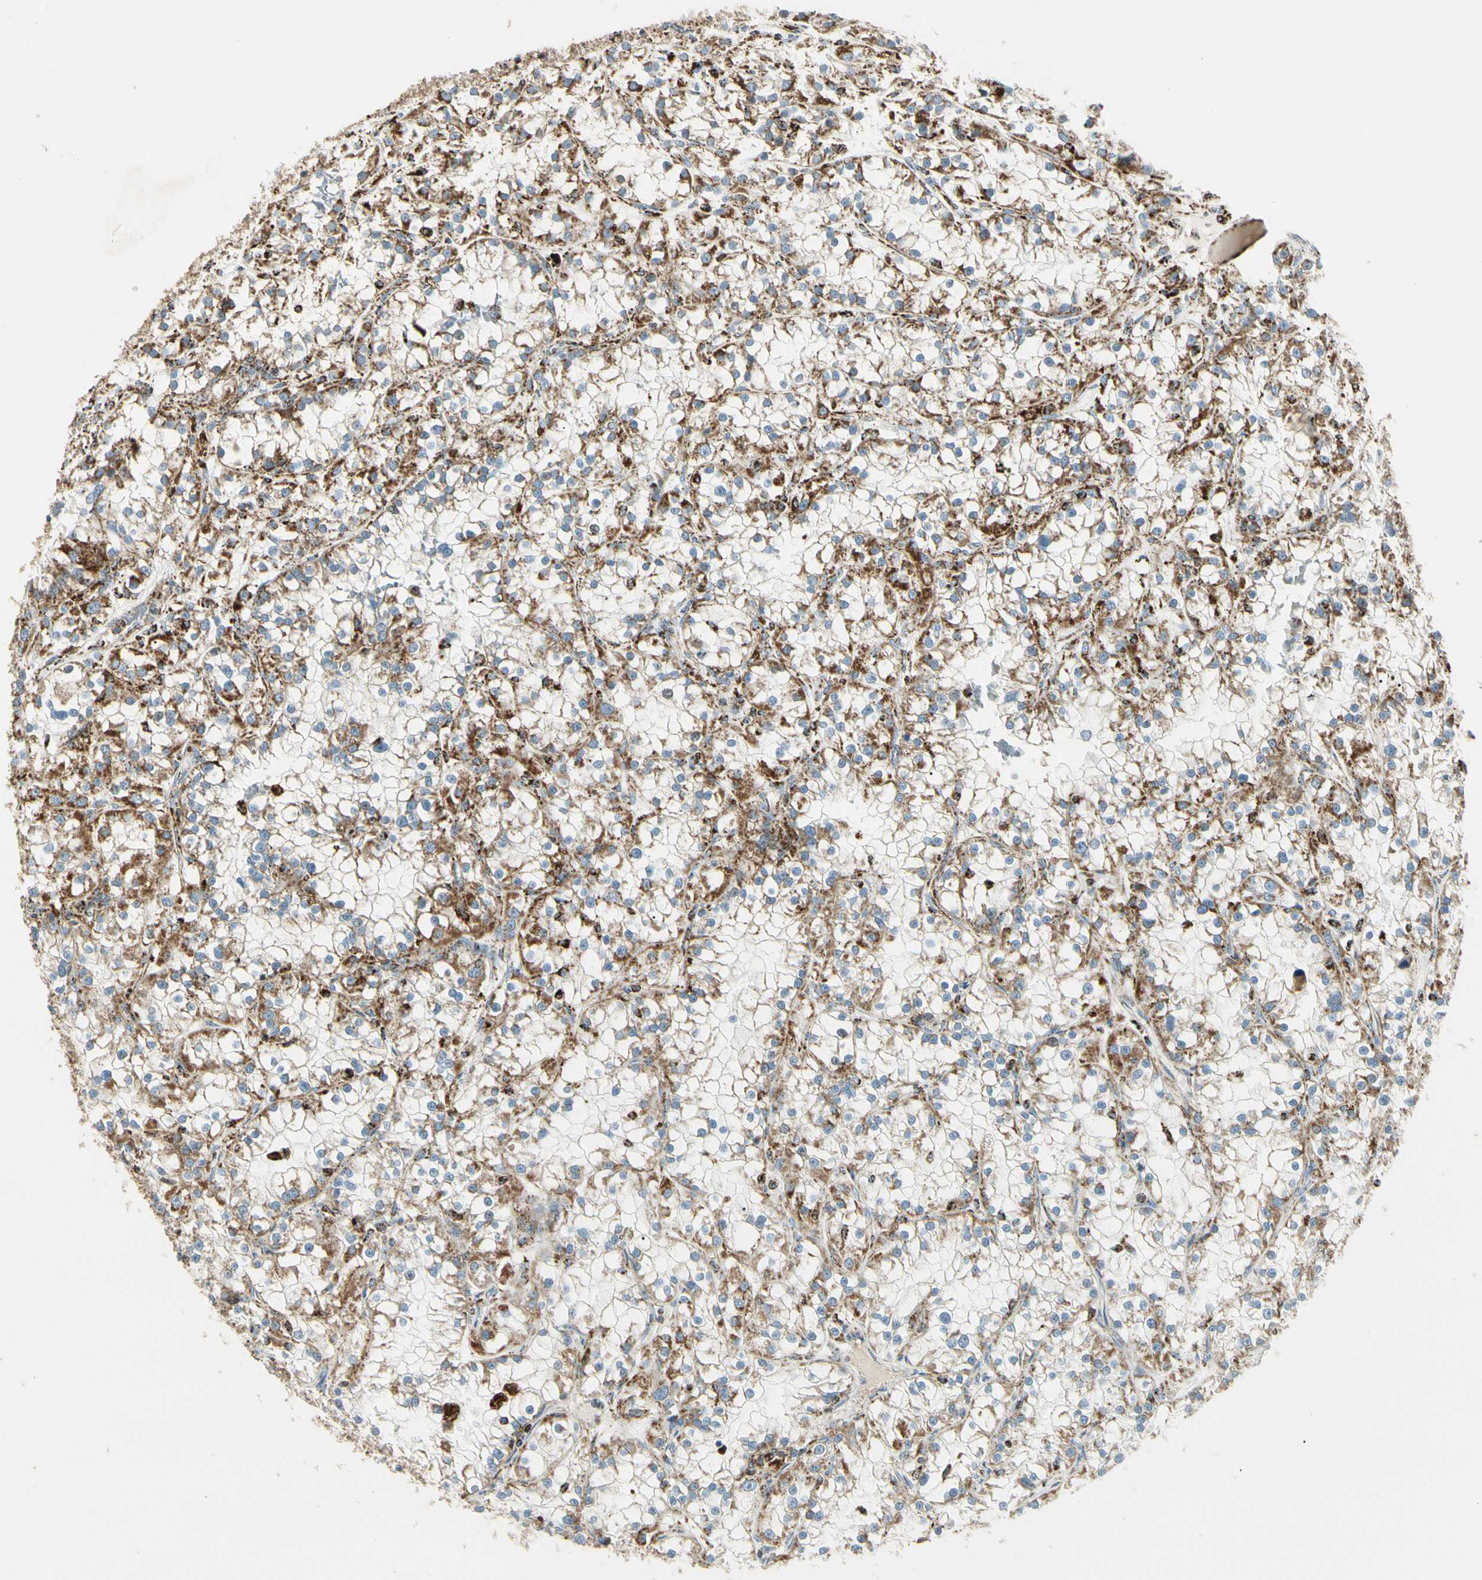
{"staining": {"intensity": "strong", "quantity": "<25%", "location": "cytoplasmic/membranous"}, "tissue": "renal cancer", "cell_type": "Tumor cells", "image_type": "cancer", "snomed": [{"axis": "morphology", "description": "Adenocarcinoma, NOS"}, {"axis": "topography", "description": "Kidney"}], "caption": "Protein staining exhibits strong cytoplasmic/membranous staining in about <25% of tumor cells in adenocarcinoma (renal).", "gene": "ME2", "patient": {"sex": "female", "age": 52}}